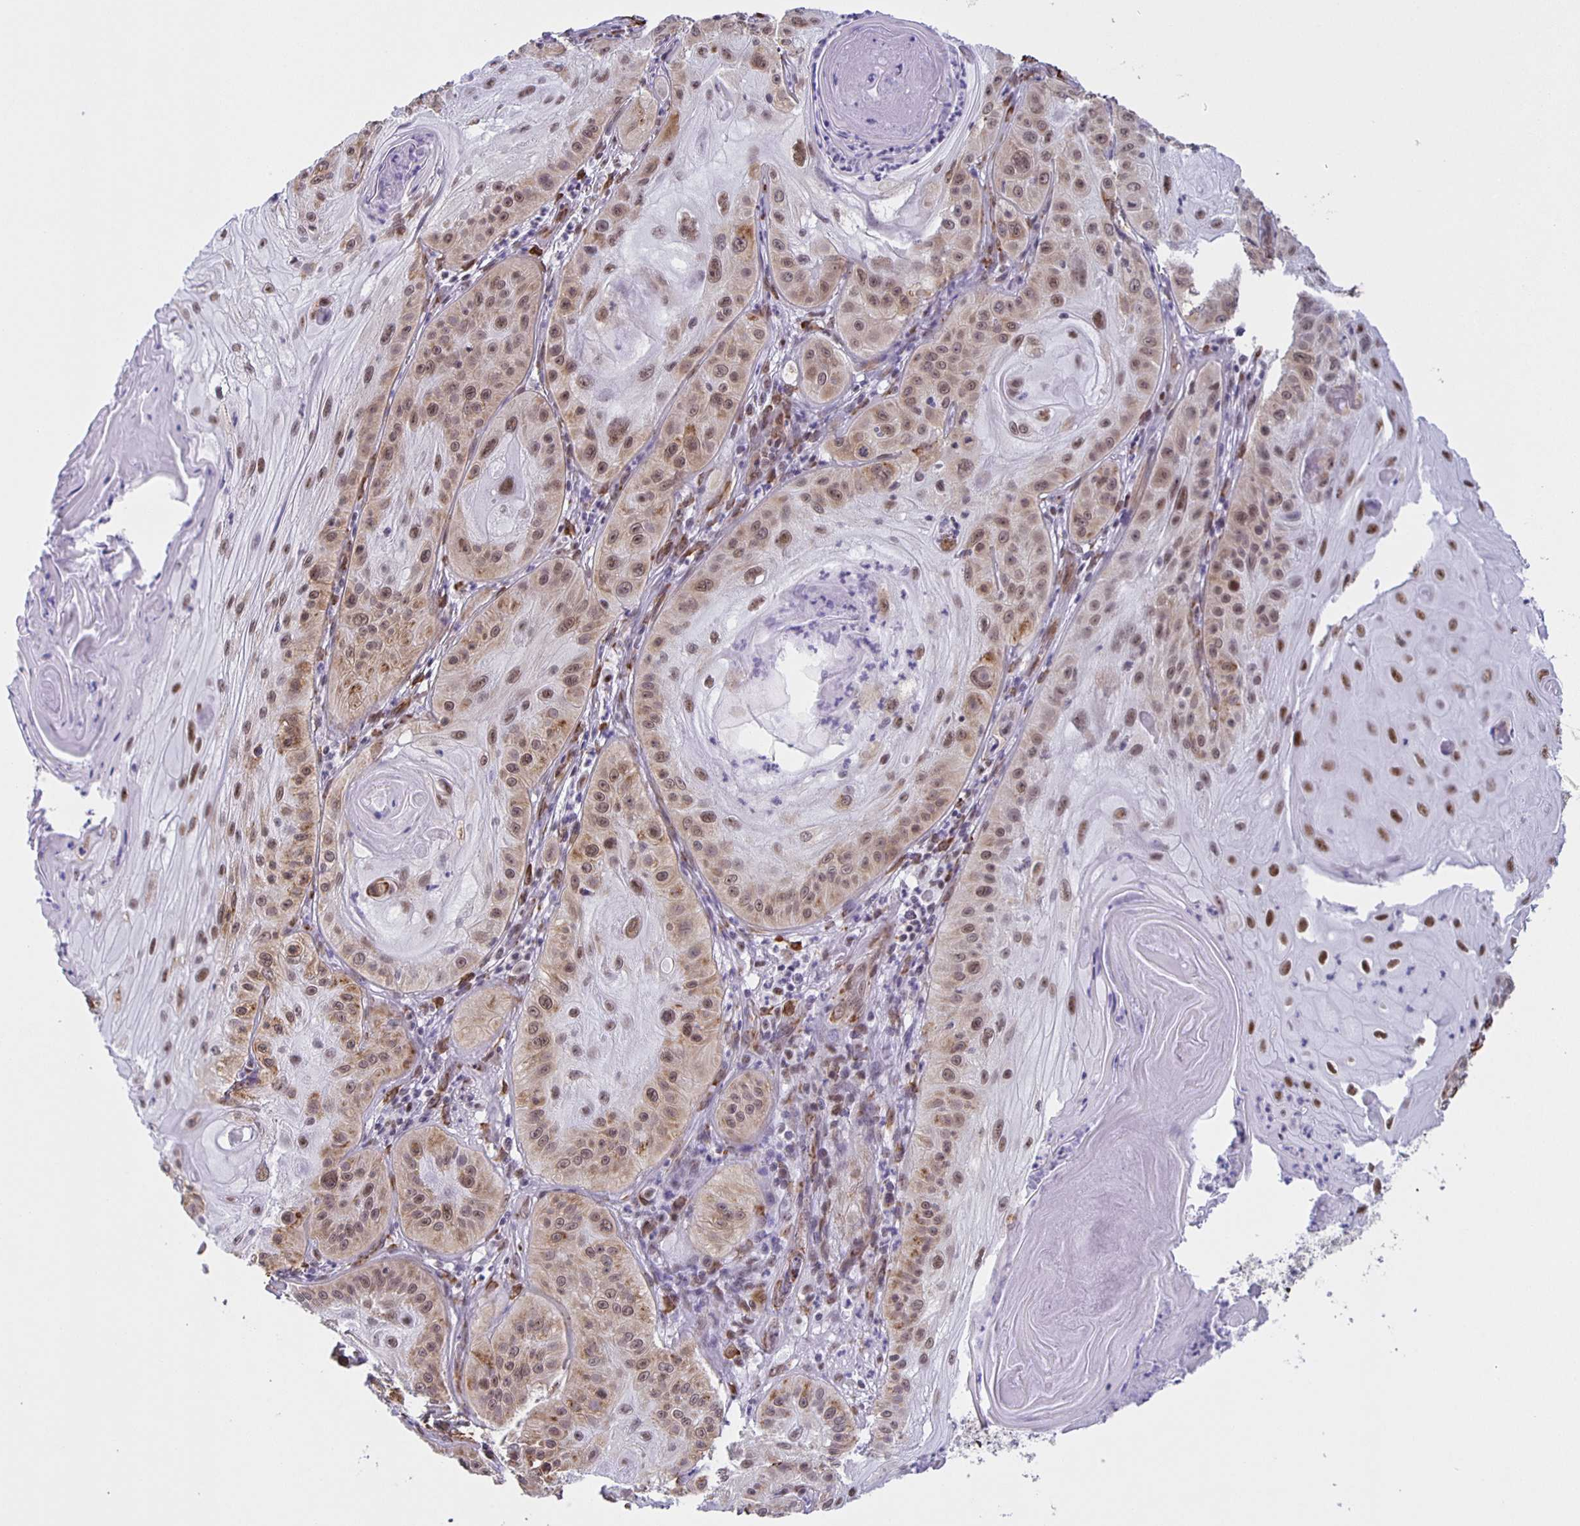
{"staining": {"intensity": "moderate", "quantity": ">75%", "location": "cytoplasmic/membranous,nuclear"}, "tissue": "skin cancer", "cell_type": "Tumor cells", "image_type": "cancer", "snomed": [{"axis": "morphology", "description": "Squamous cell carcinoma, NOS"}, {"axis": "topography", "description": "Skin"}], "caption": "Protein expression analysis of skin squamous cell carcinoma exhibits moderate cytoplasmic/membranous and nuclear expression in approximately >75% of tumor cells.", "gene": "ZRANB2", "patient": {"sex": "male", "age": 85}}